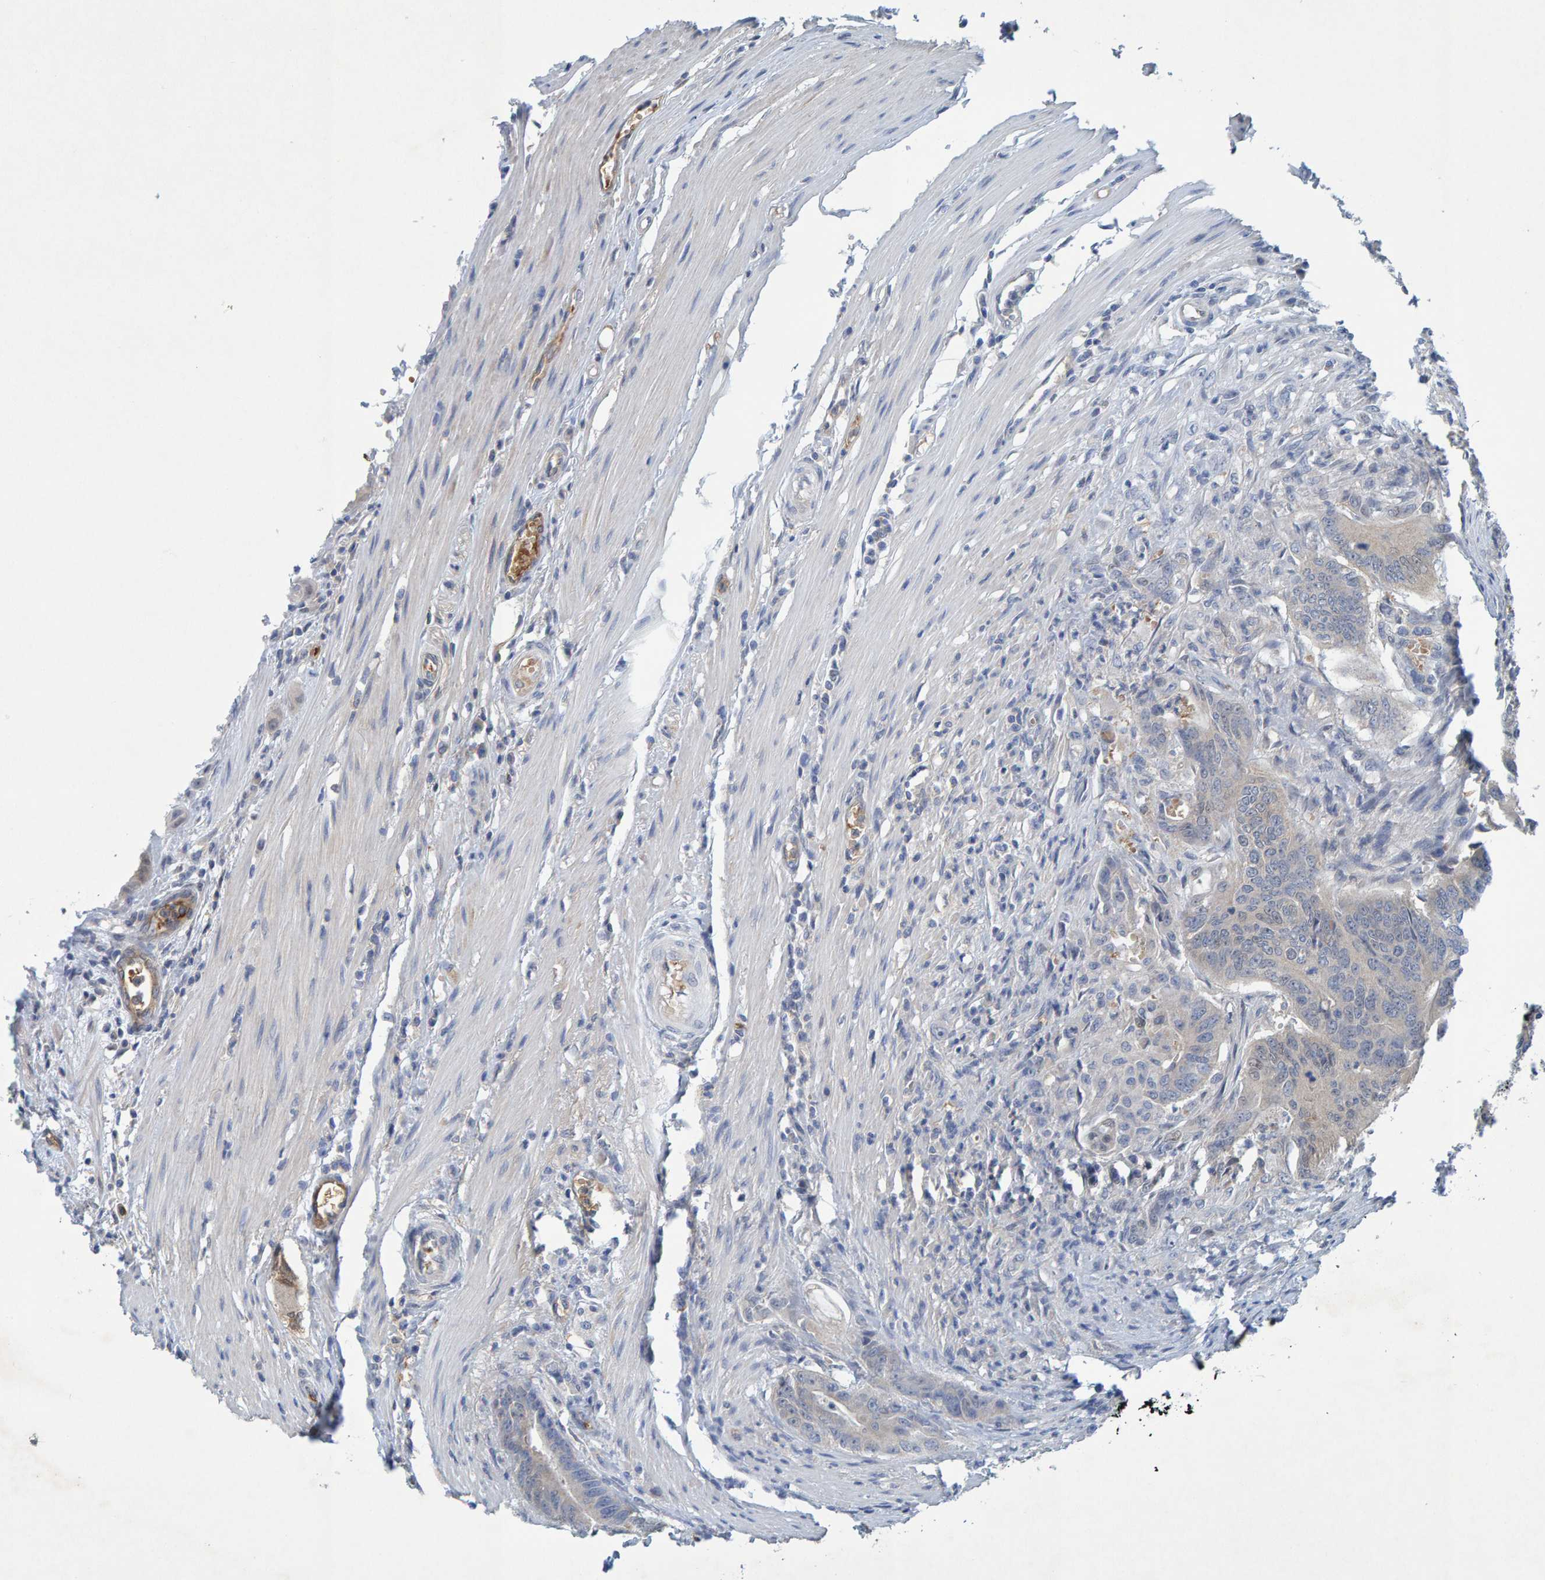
{"staining": {"intensity": "negative", "quantity": "none", "location": "none"}, "tissue": "colorectal cancer", "cell_type": "Tumor cells", "image_type": "cancer", "snomed": [{"axis": "morphology", "description": "Adenoma, NOS"}, {"axis": "morphology", "description": "Adenocarcinoma, NOS"}, {"axis": "topography", "description": "Colon"}], "caption": "Immunohistochemistry (IHC) of human colorectal adenoma reveals no positivity in tumor cells.", "gene": "ALAD", "patient": {"sex": "male", "age": 79}}